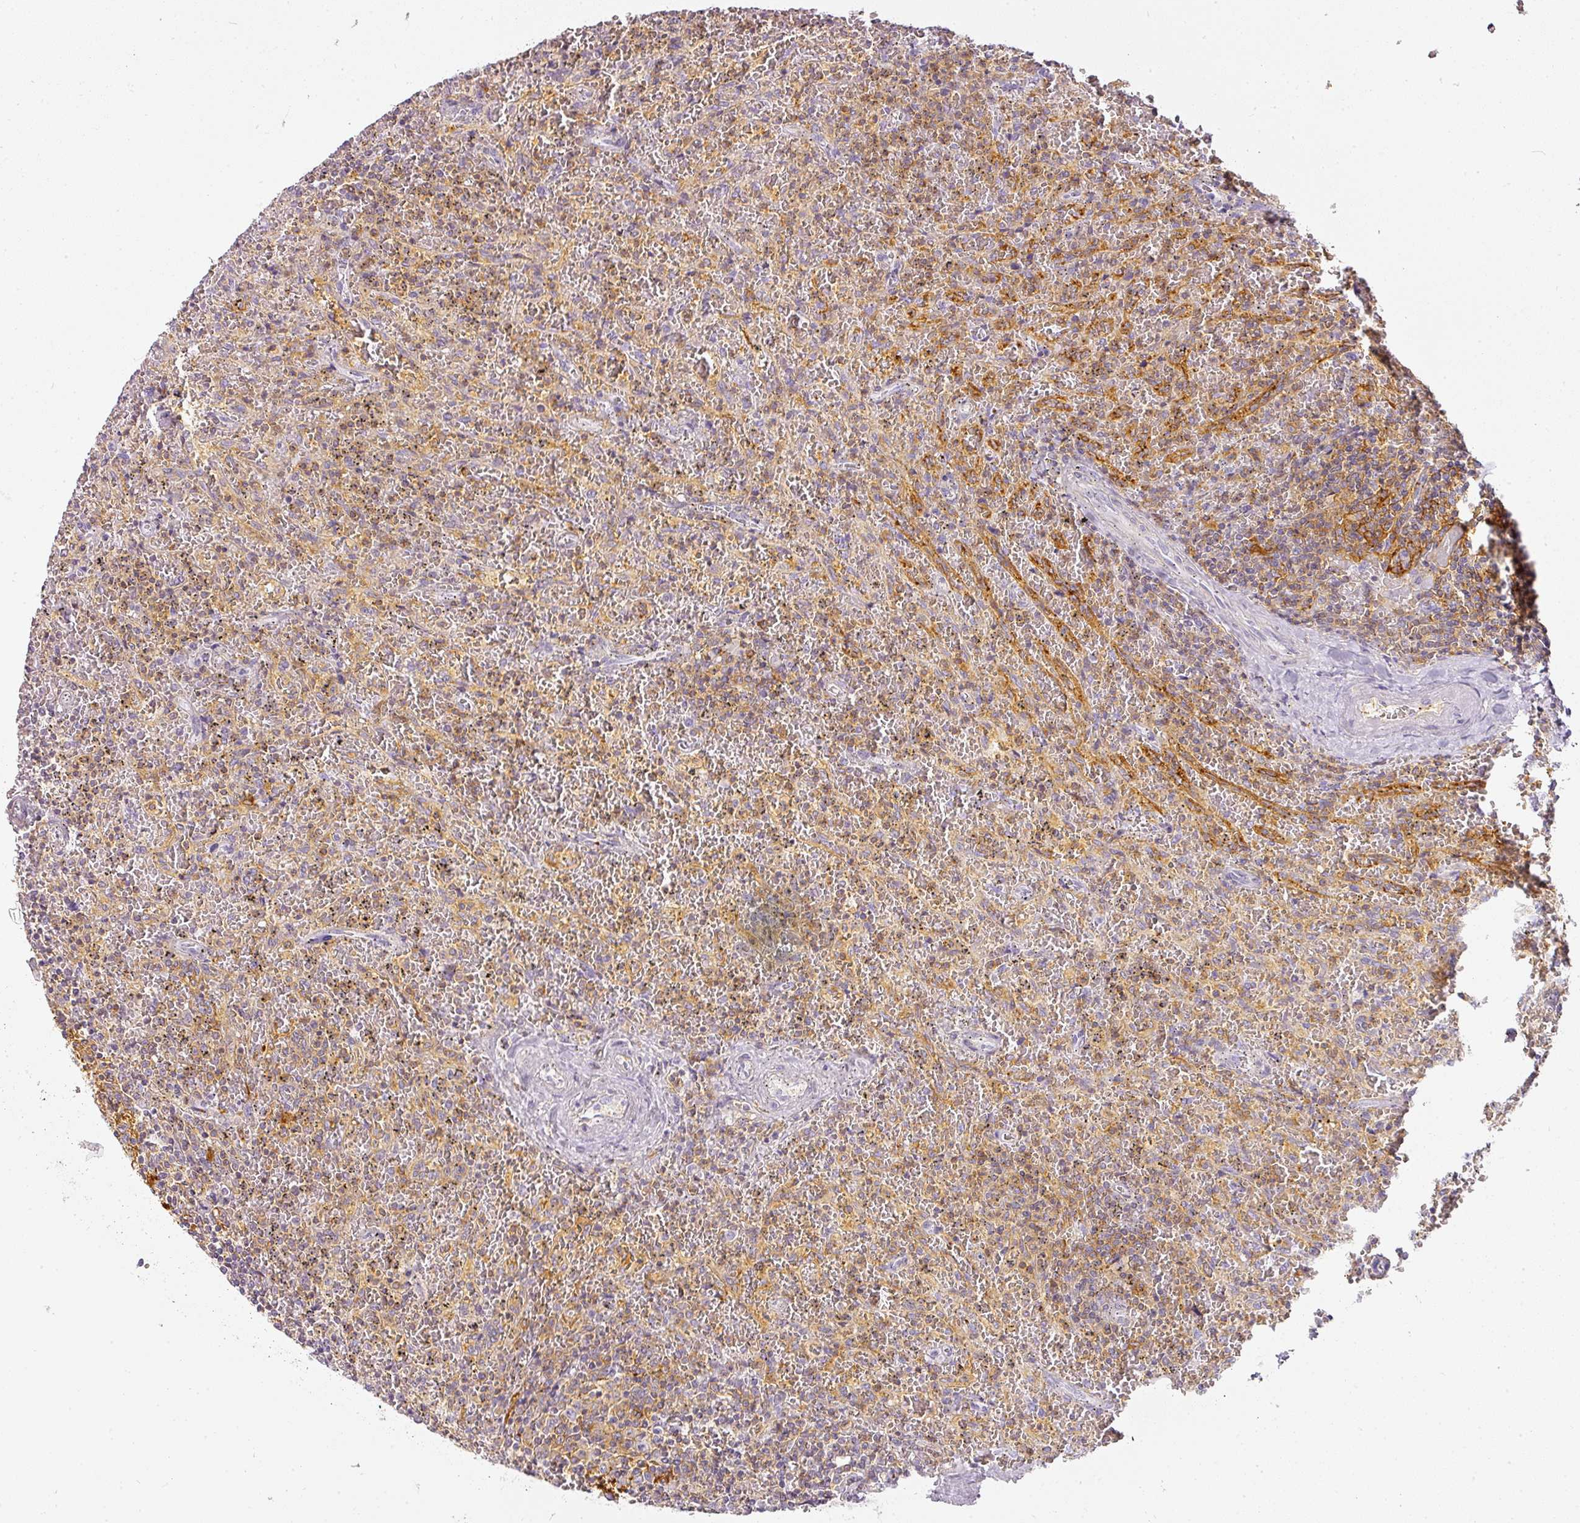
{"staining": {"intensity": "weak", "quantity": "25%-75%", "location": "cytoplasmic/membranous"}, "tissue": "lymphoma", "cell_type": "Tumor cells", "image_type": "cancer", "snomed": [{"axis": "morphology", "description": "Malignant lymphoma, non-Hodgkin's type, Low grade"}, {"axis": "topography", "description": "Spleen"}], "caption": "A brown stain highlights weak cytoplasmic/membranous positivity of a protein in human lymphoma tumor cells.", "gene": "TMEM42", "patient": {"sex": "female", "age": 64}}